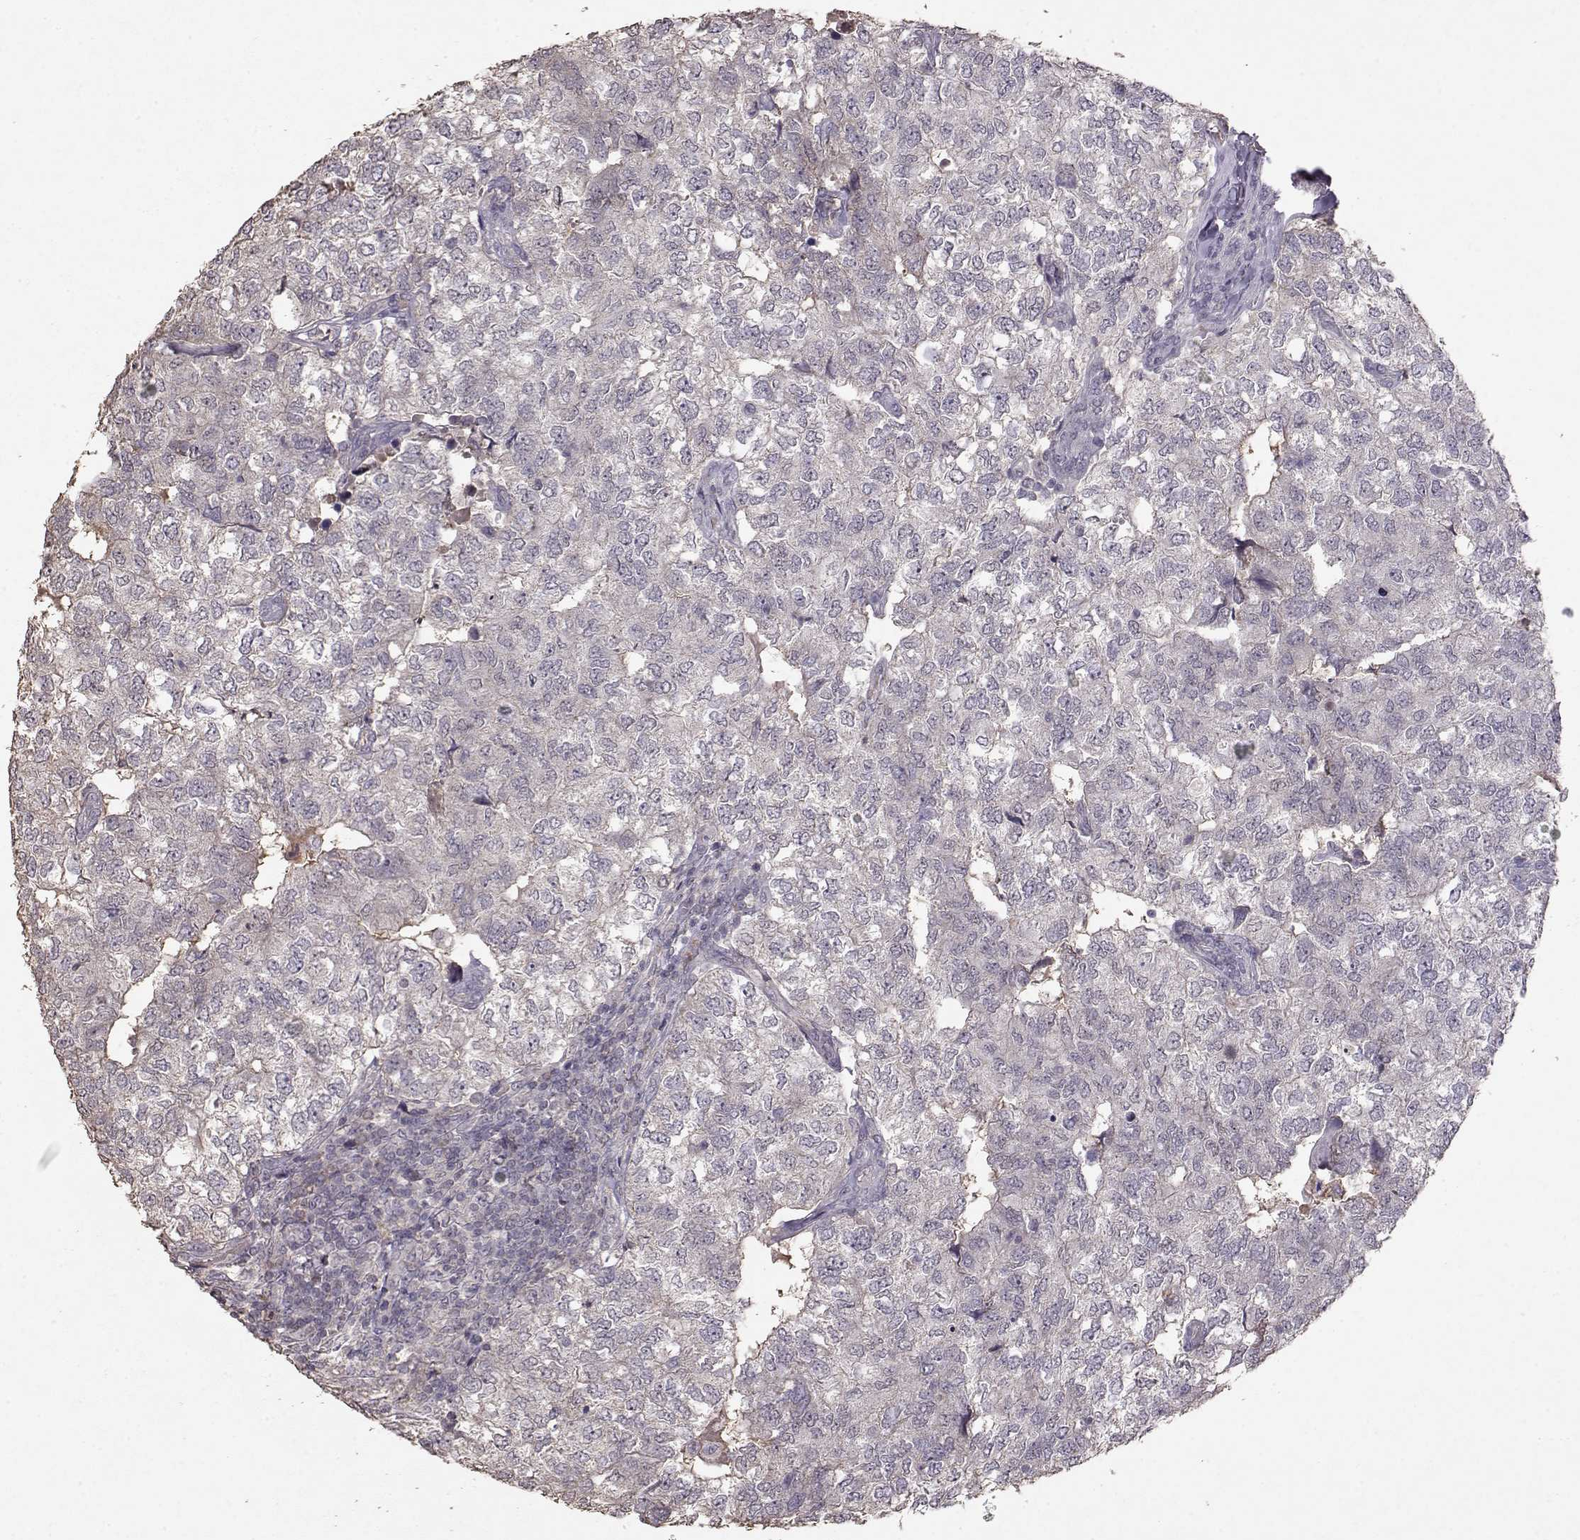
{"staining": {"intensity": "negative", "quantity": "none", "location": "none"}, "tissue": "breast cancer", "cell_type": "Tumor cells", "image_type": "cancer", "snomed": [{"axis": "morphology", "description": "Duct carcinoma"}, {"axis": "topography", "description": "Breast"}], "caption": "High magnification brightfield microscopy of breast cancer (infiltrating ductal carcinoma) stained with DAB (3,3'-diaminobenzidine) (brown) and counterstained with hematoxylin (blue): tumor cells show no significant staining.", "gene": "PMCH", "patient": {"sex": "female", "age": 30}}